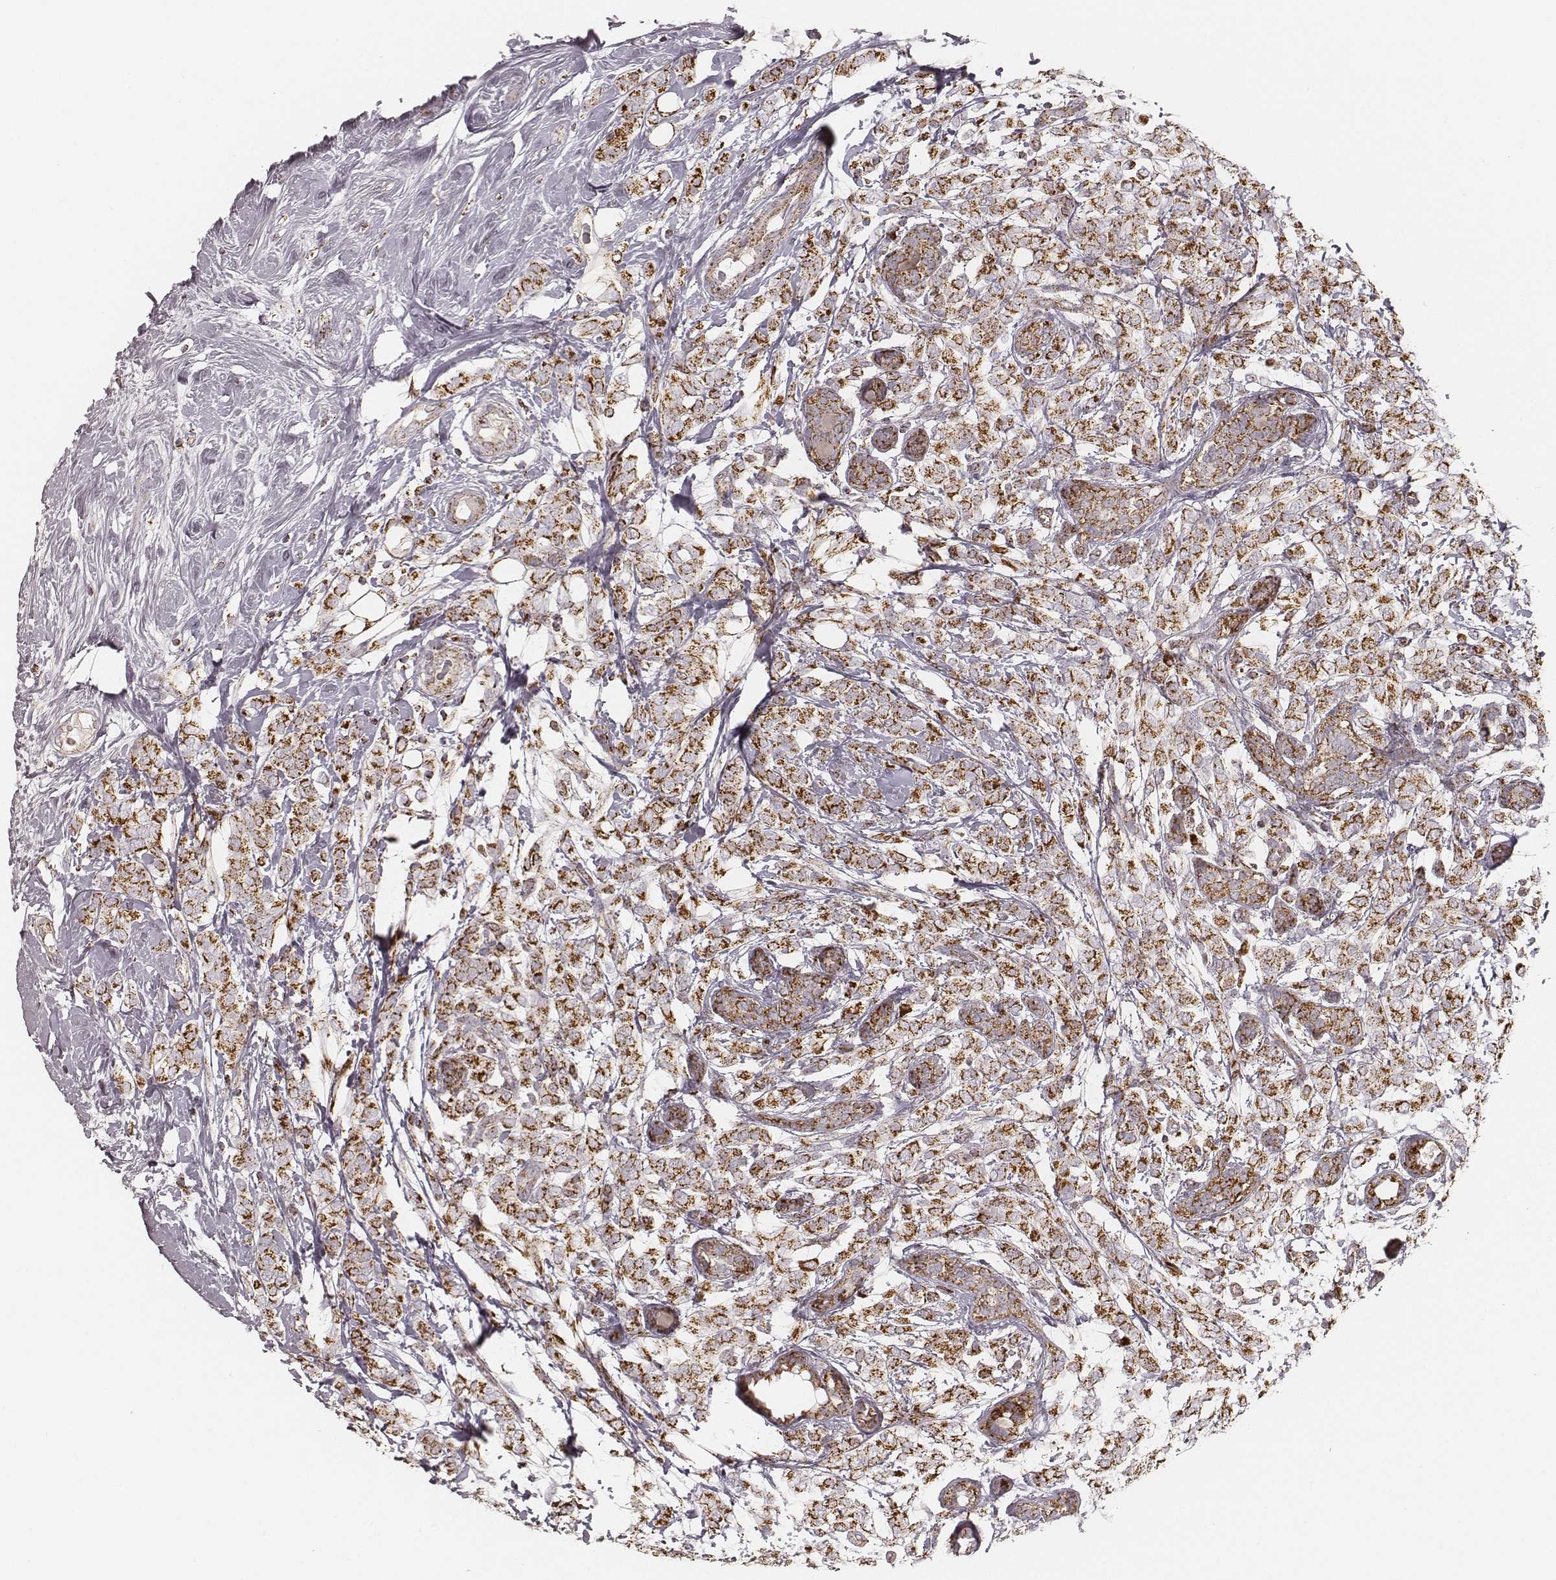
{"staining": {"intensity": "strong", "quantity": ">75%", "location": "cytoplasmic/membranous"}, "tissue": "breast cancer", "cell_type": "Tumor cells", "image_type": "cancer", "snomed": [{"axis": "morphology", "description": "Lobular carcinoma"}, {"axis": "topography", "description": "Breast"}], "caption": "Protein staining of breast cancer (lobular carcinoma) tissue demonstrates strong cytoplasmic/membranous staining in approximately >75% of tumor cells.", "gene": "CS", "patient": {"sex": "female", "age": 49}}